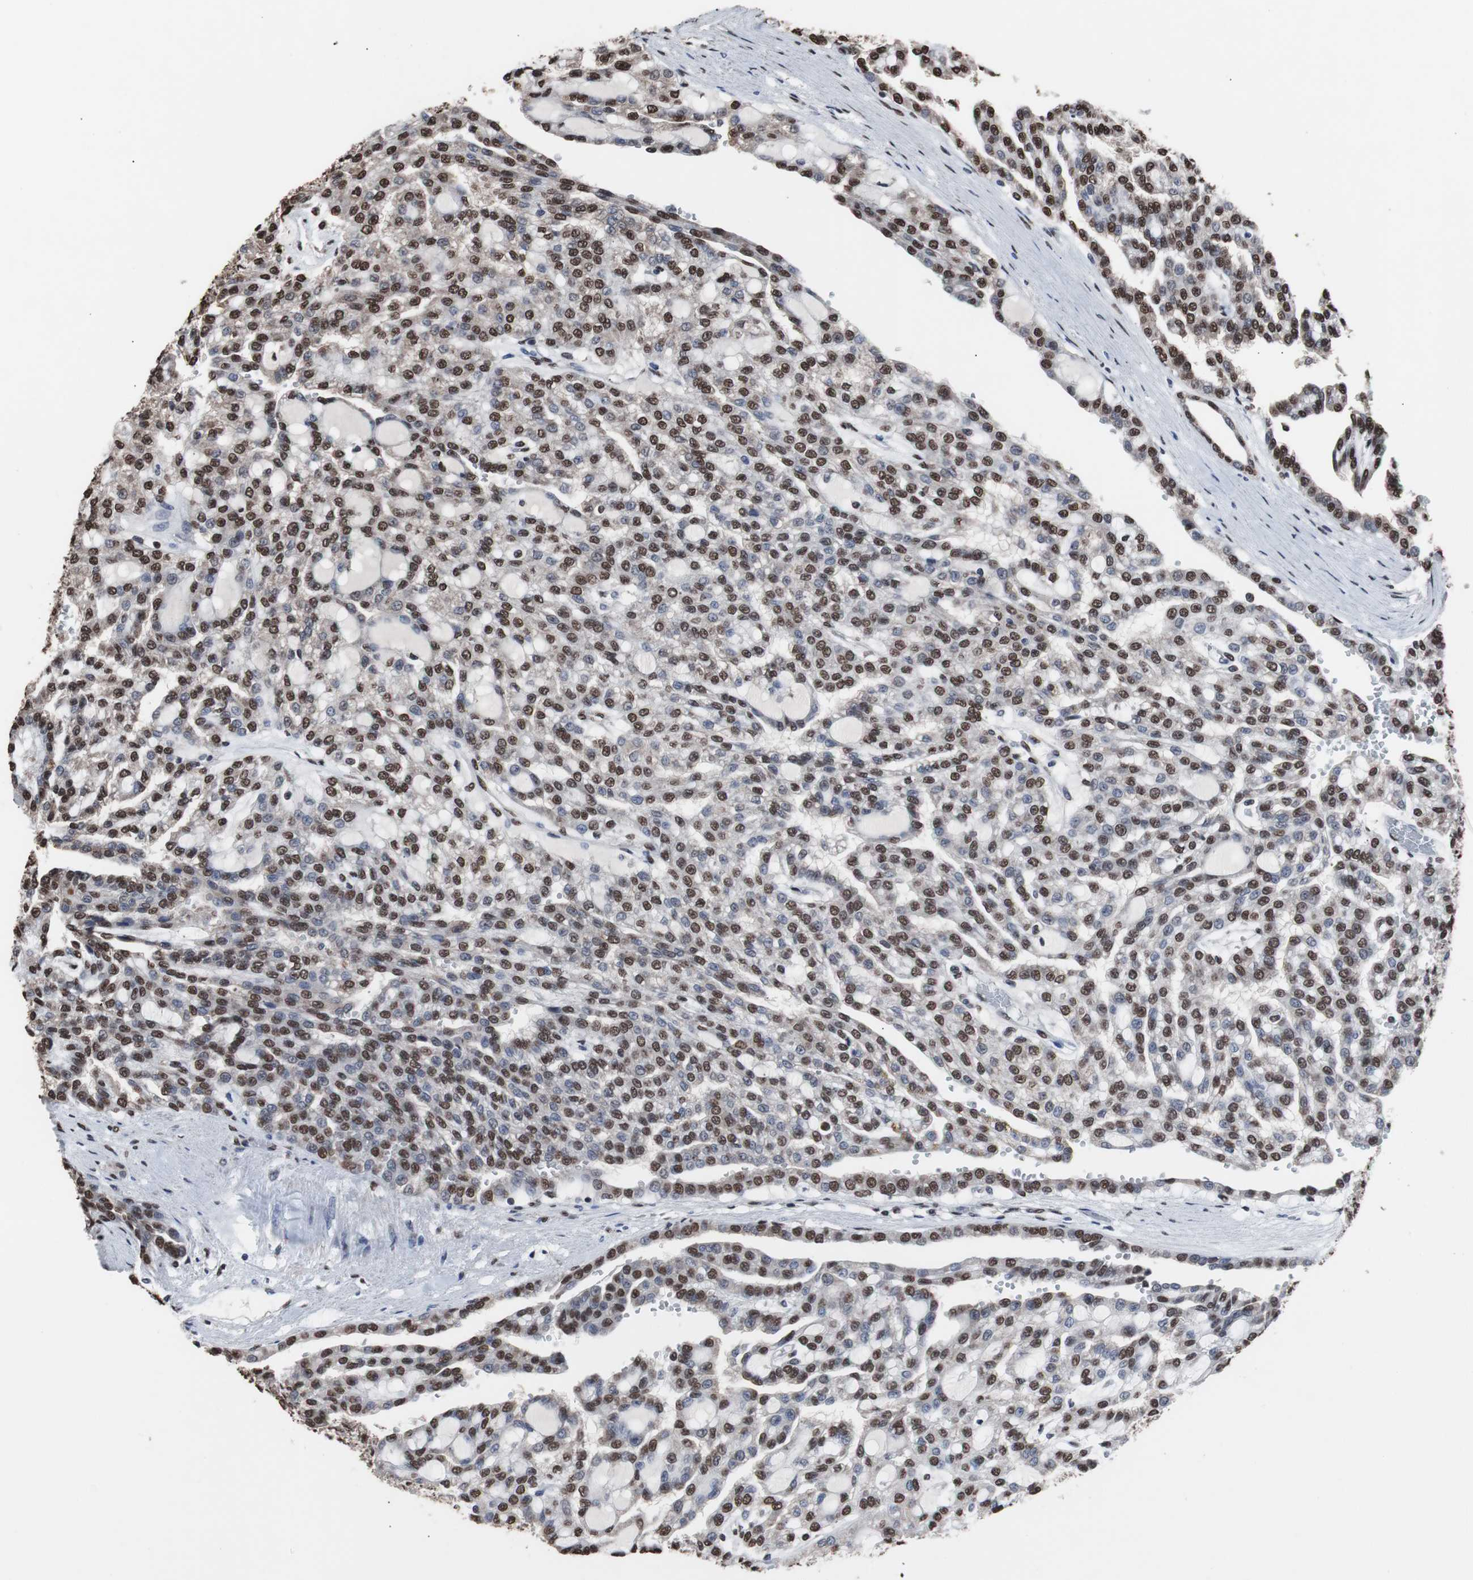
{"staining": {"intensity": "moderate", "quantity": ">75%", "location": "nuclear"}, "tissue": "renal cancer", "cell_type": "Tumor cells", "image_type": "cancer", "snomed": [{"axis": "morphology", "description": "Adenocarcinoma, NOS"}, {"axis": "topography", "description": "Kidney"}], "caption": "Immunohistochemical staining of renal cancer (adenocarcinoma) demonstrates medium levels of moderate nuclear expression in approximately >75% of tumor cells.", "gene": "MED27", "patient": {"sex": "male", "age": 63}}